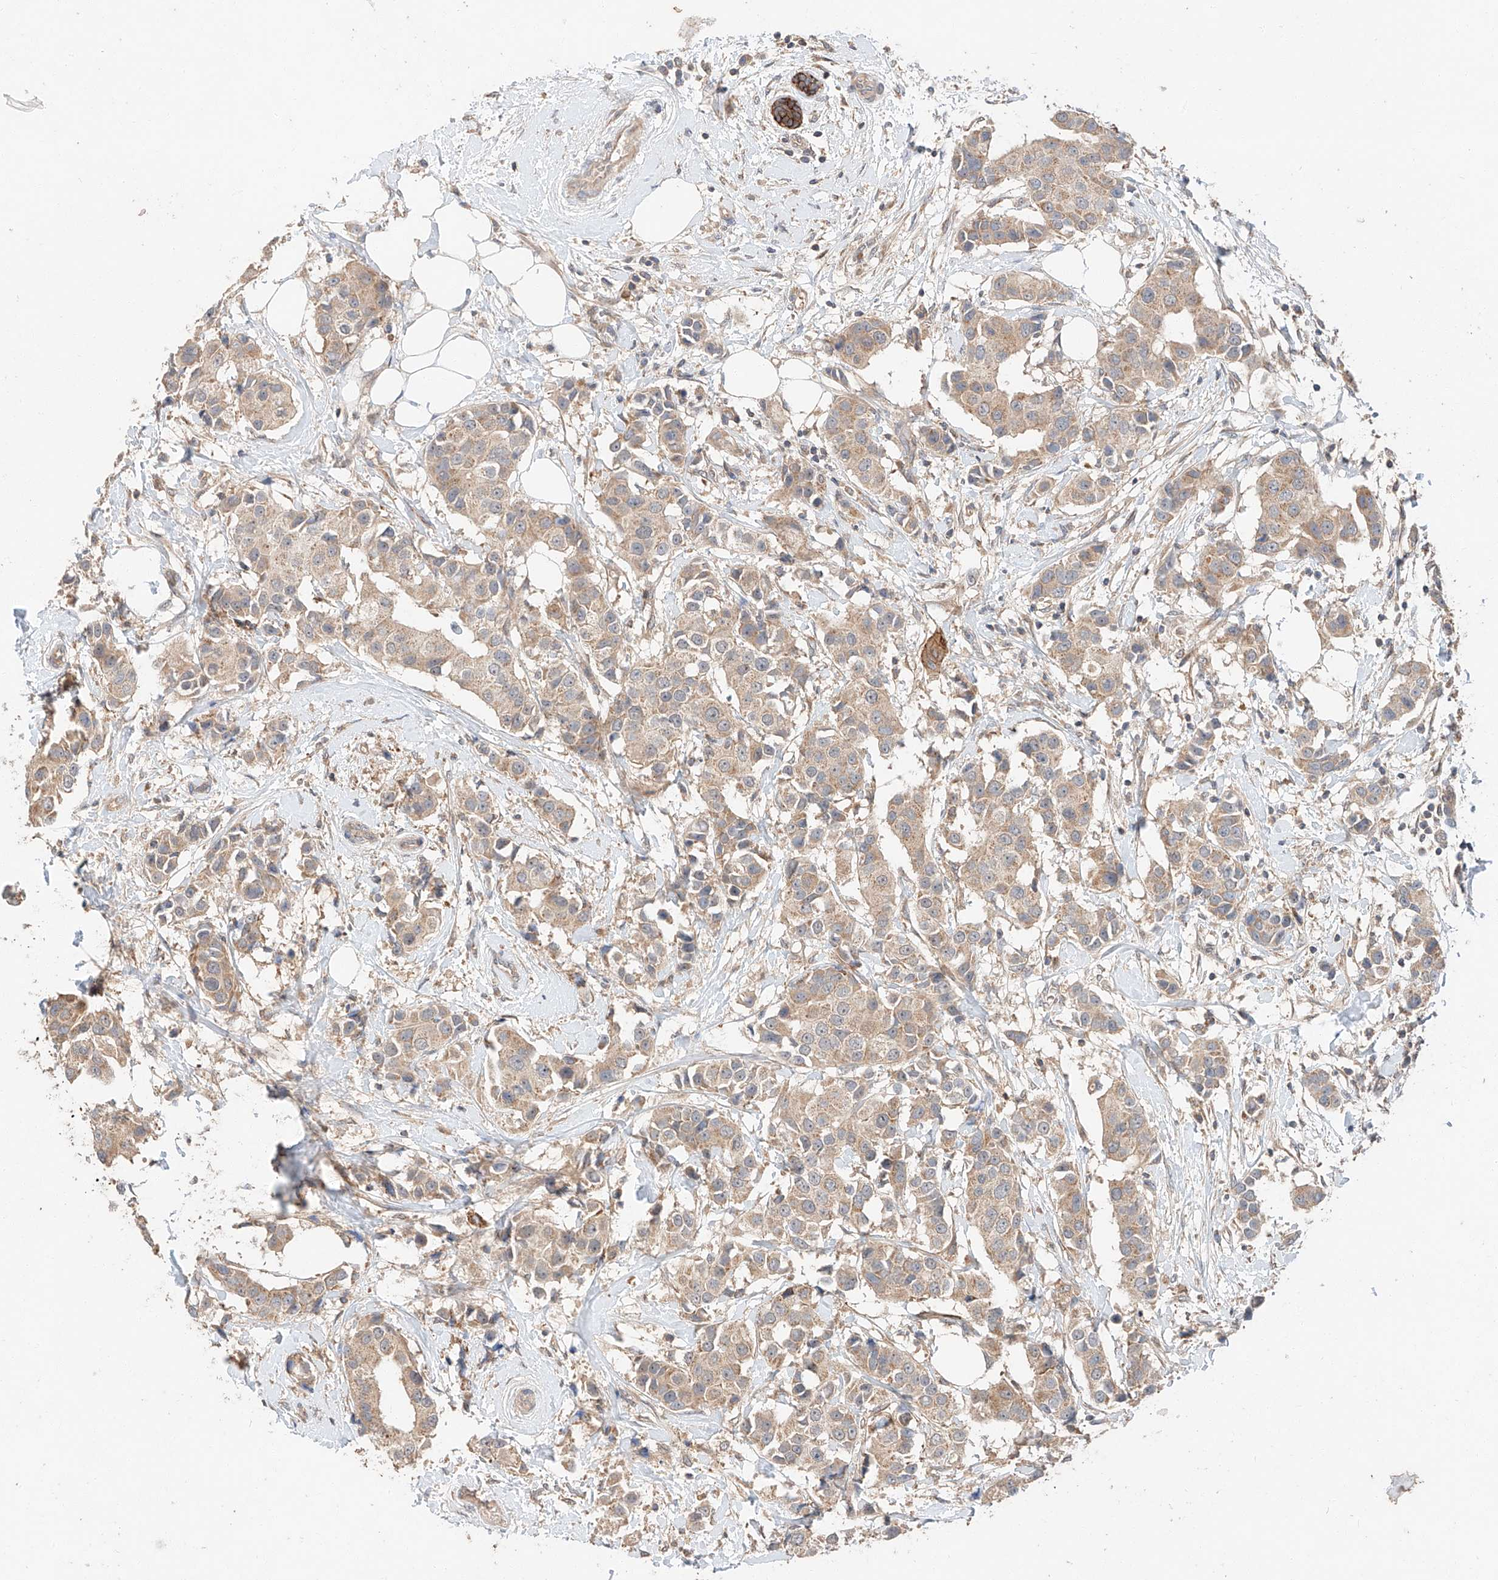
{"staining": {"intensity": "weak", "quantity": ">75%", "location": "cytoplasmic/membranous"}, "tissue": "breast cancer", "cell_type": "Tumor cells", "image_type": "cancer", "snomed": [{"axis": "morphology", "description": "Normal tissue, NOS"}, {"axis": "morphology", "description": "Duct carcinoma"}, {"axis": "topography", "description": "Breast"}], "caption": "Breast cancer (intraductal carcinoma) tissue exhibits weak cytoplasmic/membranous positivity in approximately >75% of tumor cells", "gene": "XPNPEP1", "patient": {"sex": "female", "age": 39}}